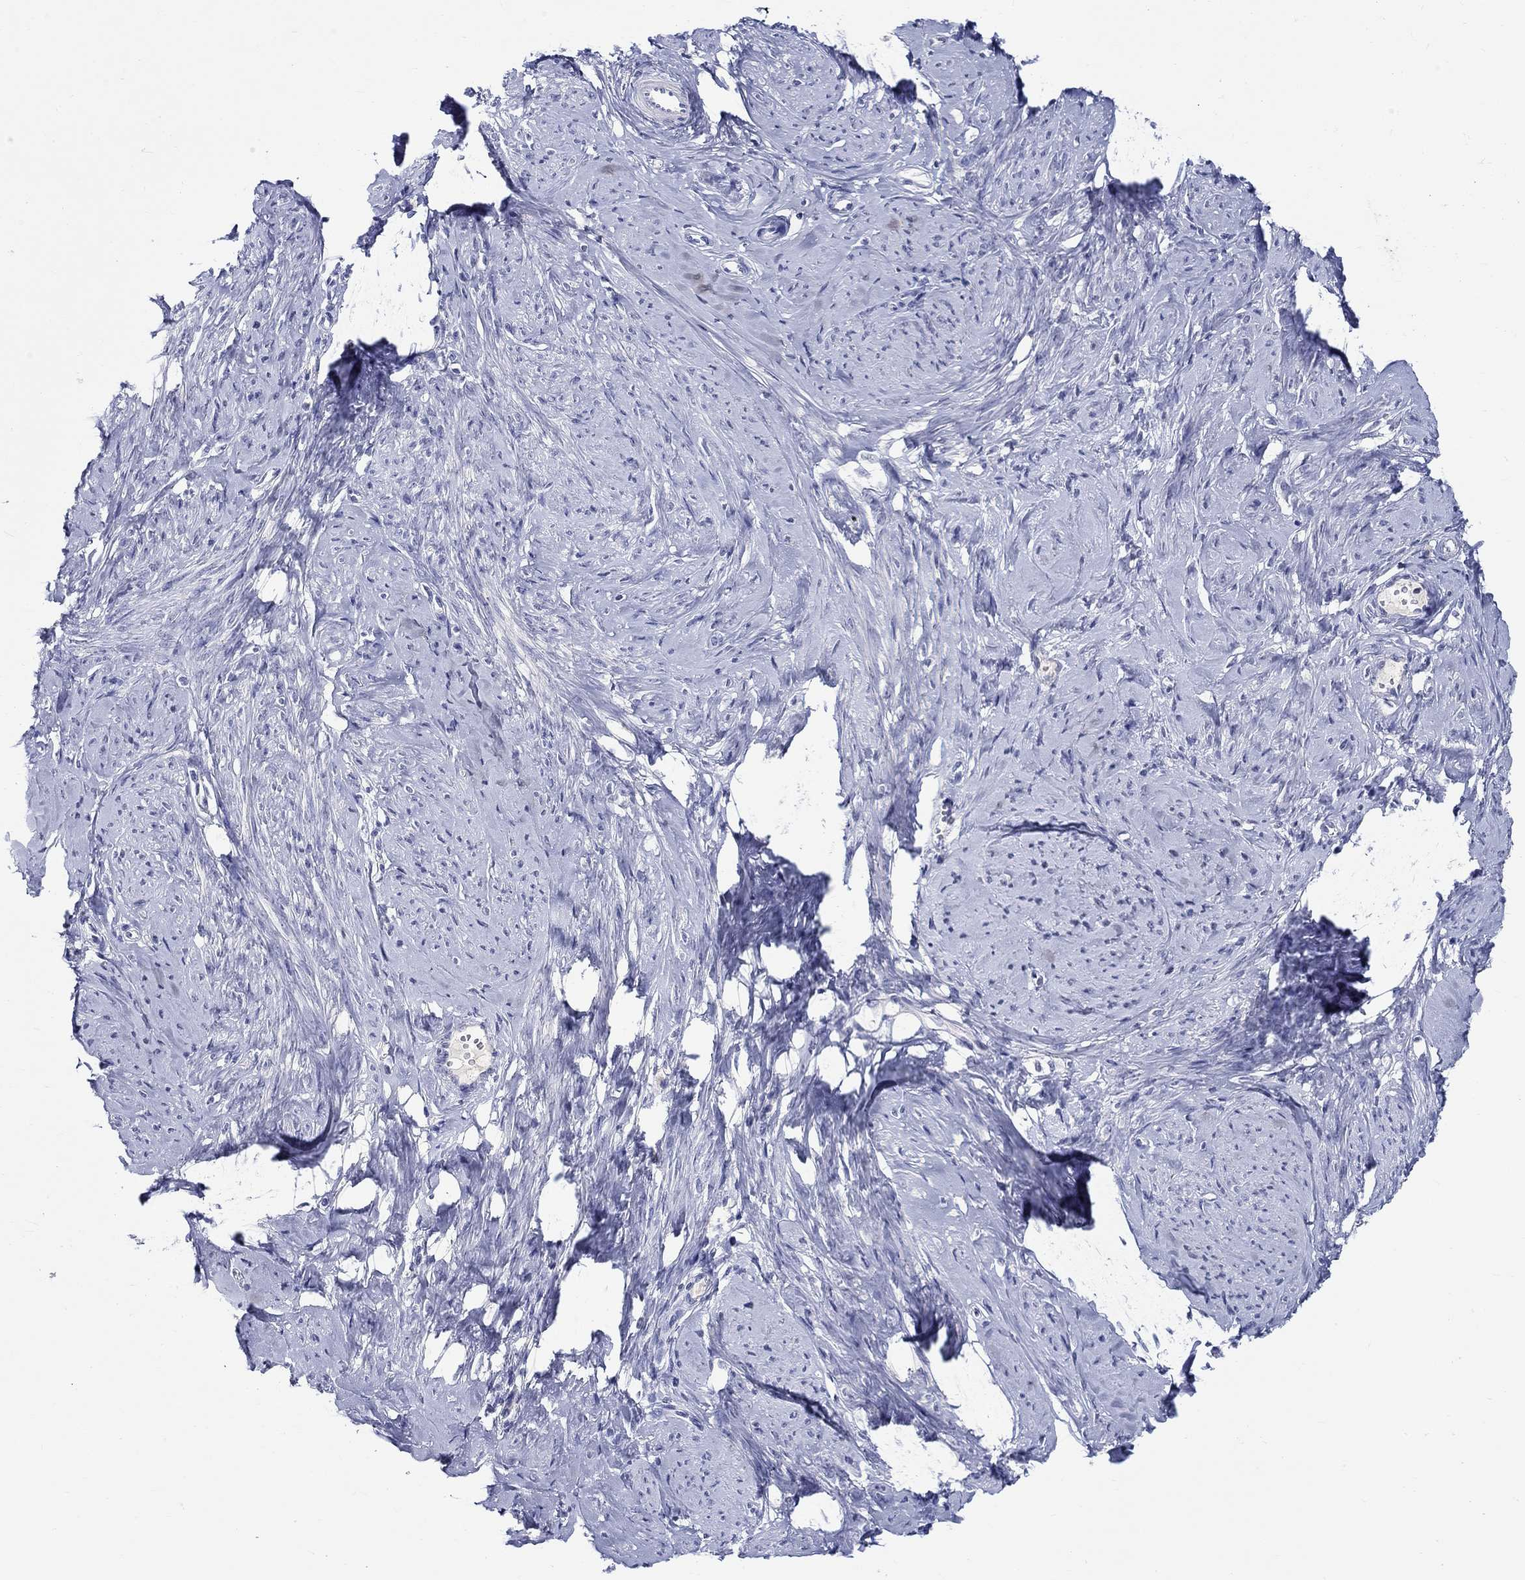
{"staining": {"intensity": "negative", "quantity": "none", "location": "none"}, "tissue": "smooth muscle", "cell_type": "Smooth muscle cells", "image_type": "normal", "snomed": [{"axis": "morphology", "description": "Normal tissue, NOS"}, {"axis": "topography", "description": "Smooth muscle"}], "caption": "This is an immunohistochemistry histopathology image of benign smooth muscle. There is no staining in smooth muscle cells.", "gene": "SLC30A3", "patient": {"sex": "female", "age": 48}}